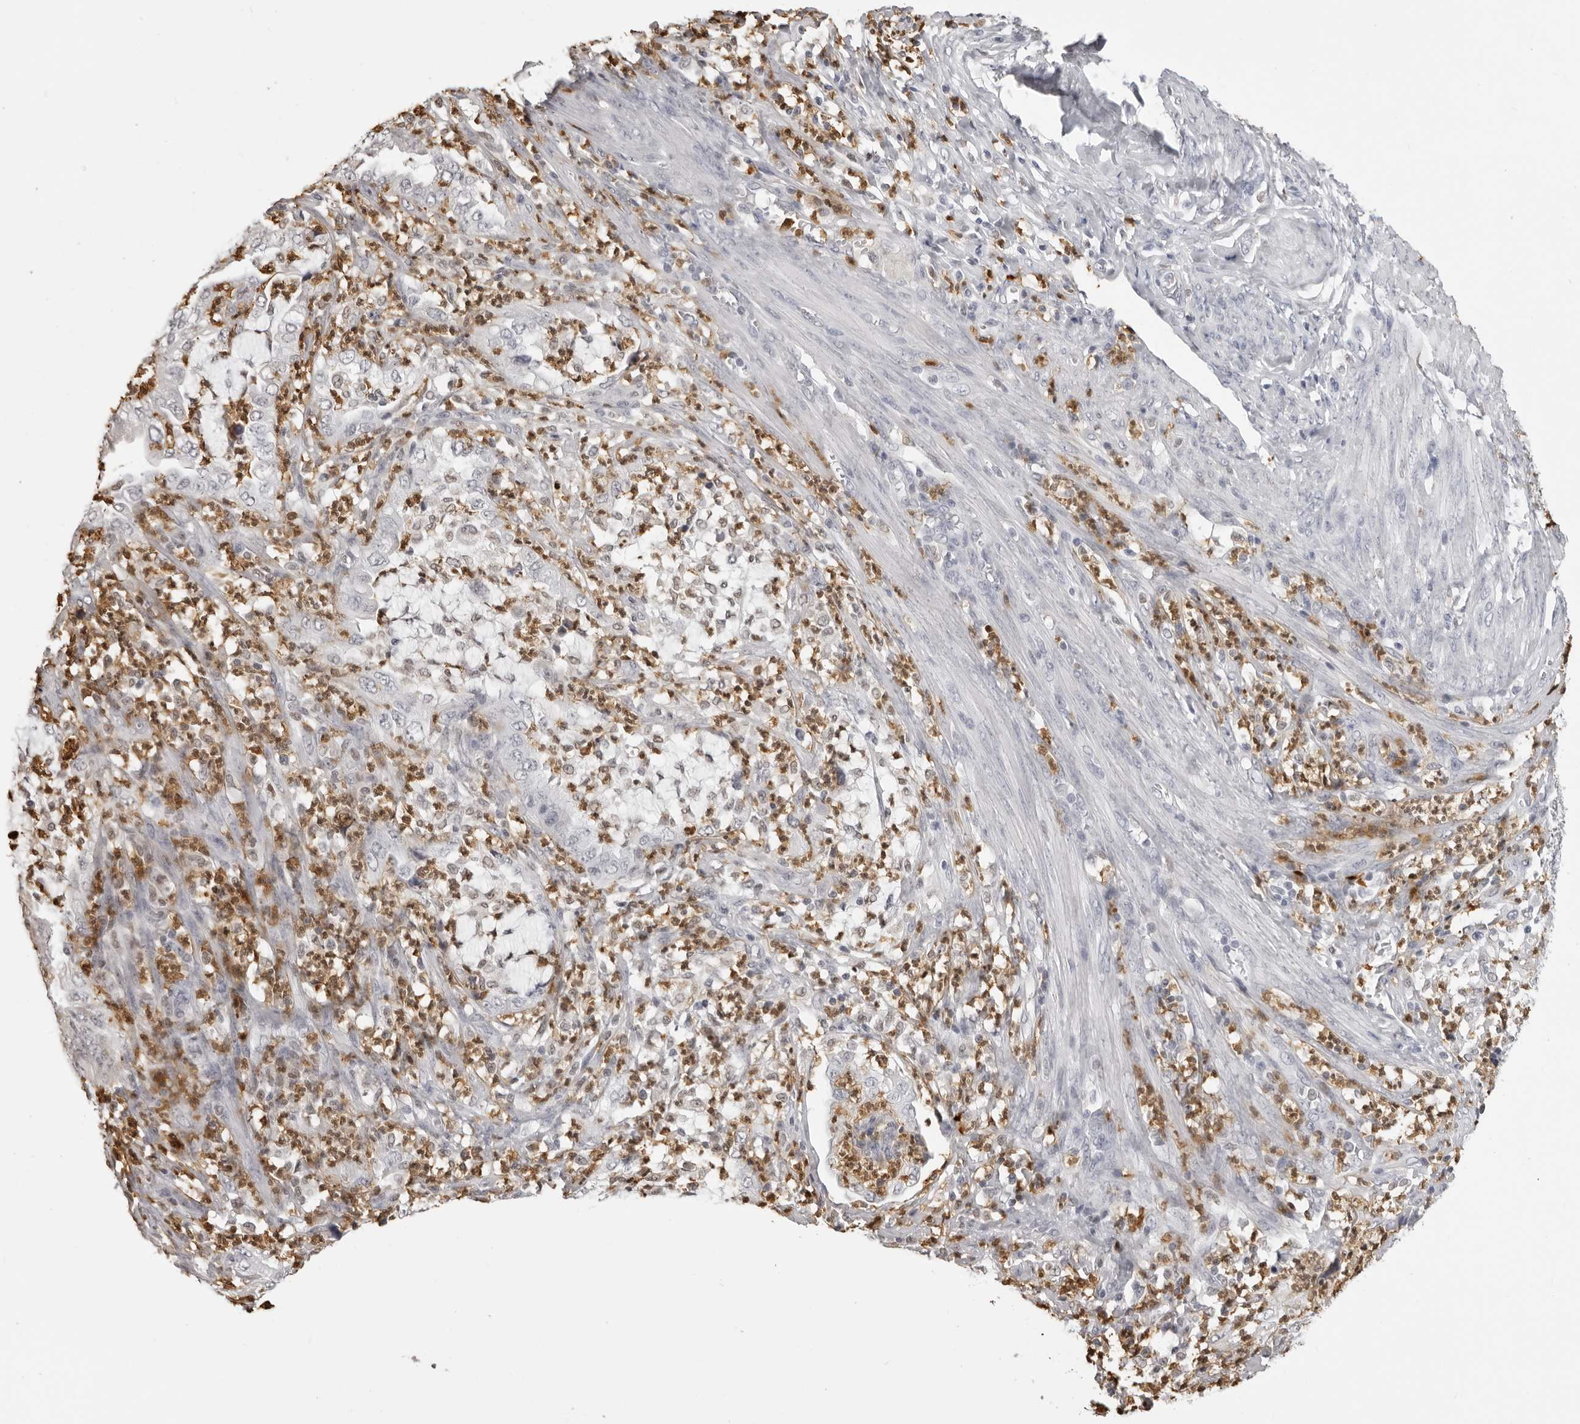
{"staining": {"intensity": "negative", "quantity": "none", "location": "none"}, "tissue": "endometrial cancer", "cell_type": "Tumor cells", "image_type": "cancer", "snomed": [{"axis": "morphology", "description": "Adenocarcinoma, NOS"}, {"axis": "topography", "description": "Endometrium"}], "caption": "IHC photomicrograph of neoplastic tissue: endometrial adenocarcinoma stained with DAB (3,3'-diaminobenzidine) reveals no significant protein staining in tumor cells. (IHC, brightfield microscopy, high magnification).", "gene": "IL31", "patient": {"sex": "female", "age": 49}}